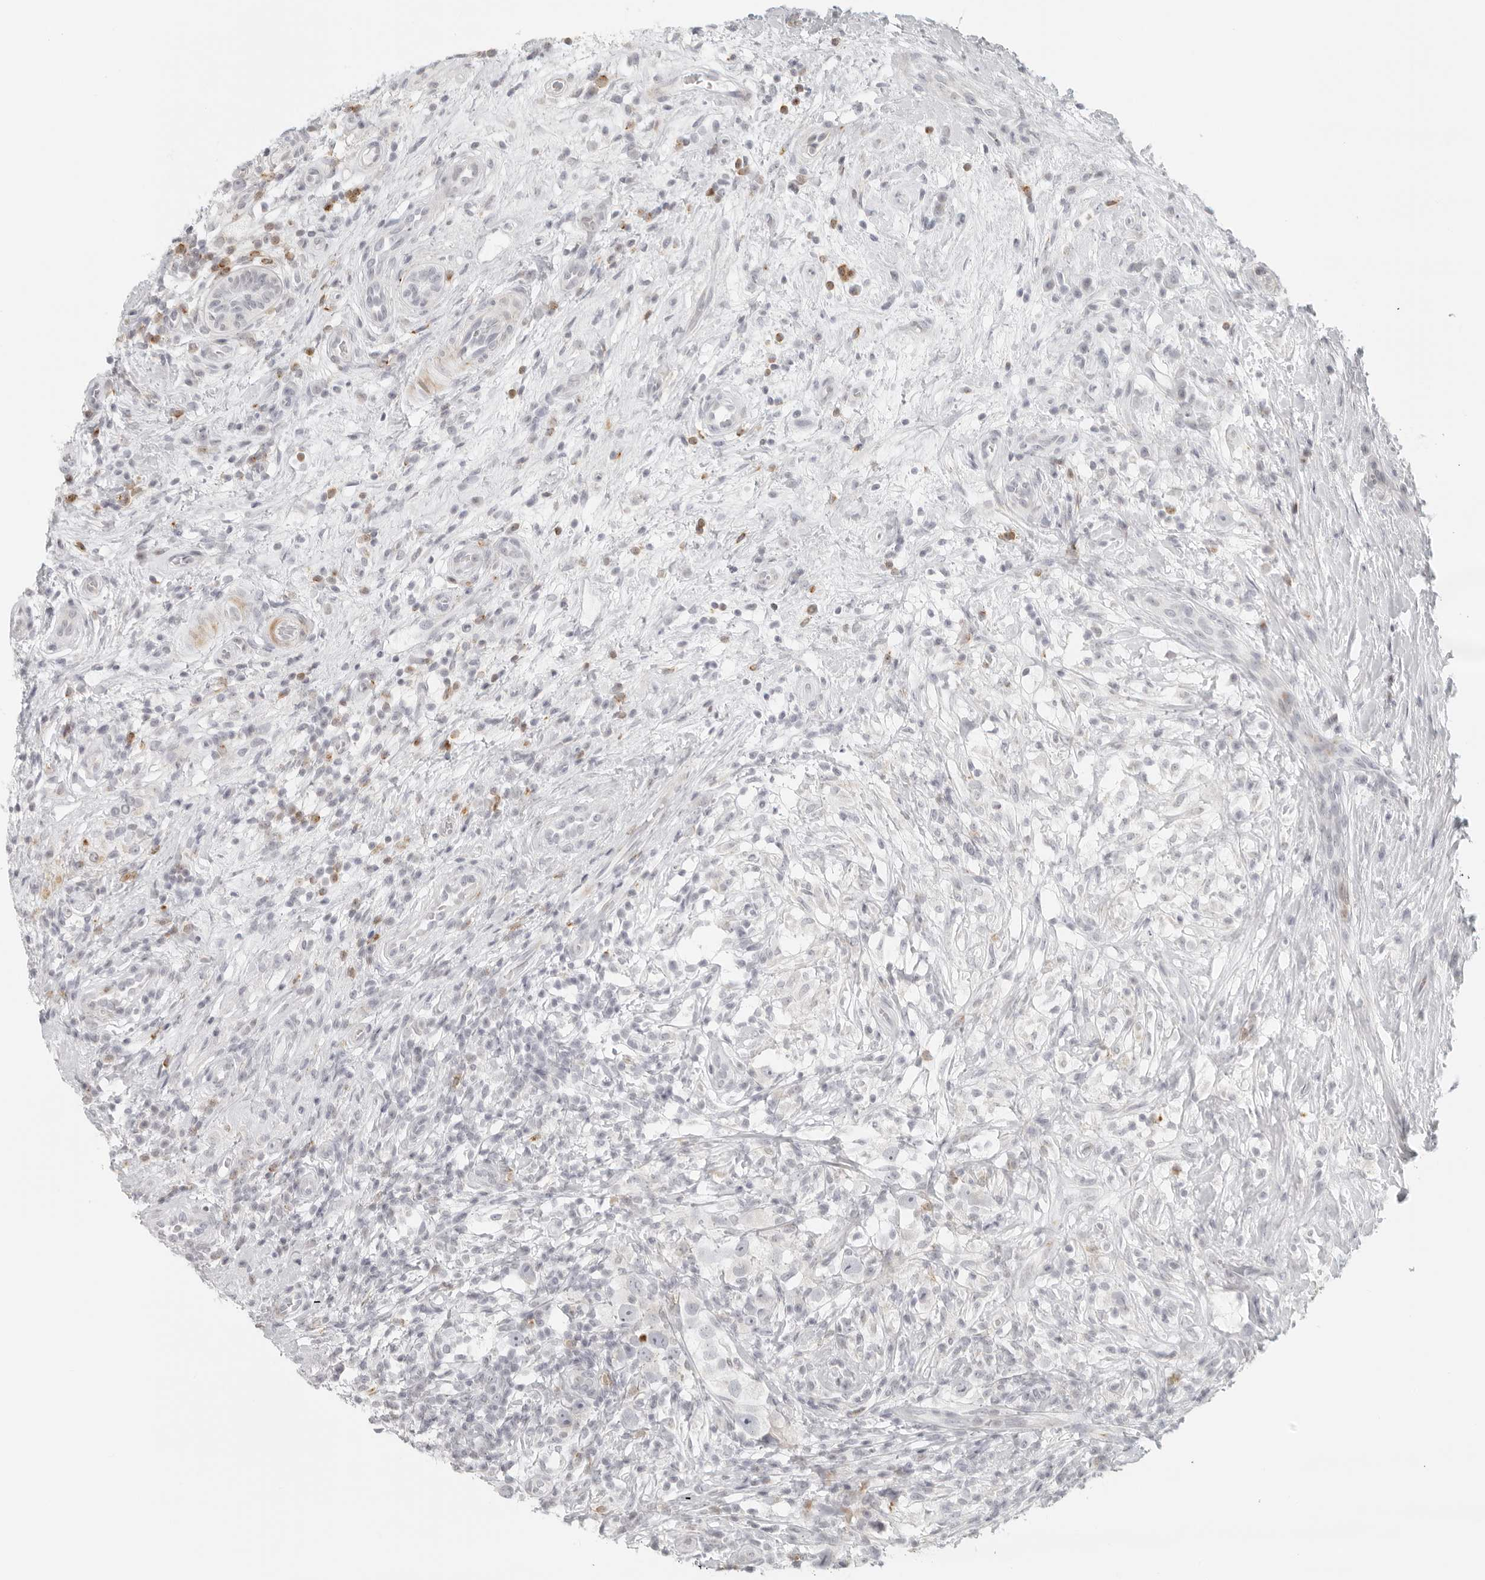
{"staining": {"intensity": "negative", "quantity": "none", "location": "none"}, "tissue": "testis cancer", "cell_type": "Tumor cells", "image_type": "cancer", "snomed": [{"axis": "morphology", "description": "Seminoma, NOS"}, {"axis": "topography", "description": "Testis"}], "caption": "DAB (3,3'-diaminobenzidine) immunohistochemical staining of human testis seminoma reveals no significant expression in tumor cells.", "gene": "RPS6KC1", "patient": {"sex": "male", "age": 49}}